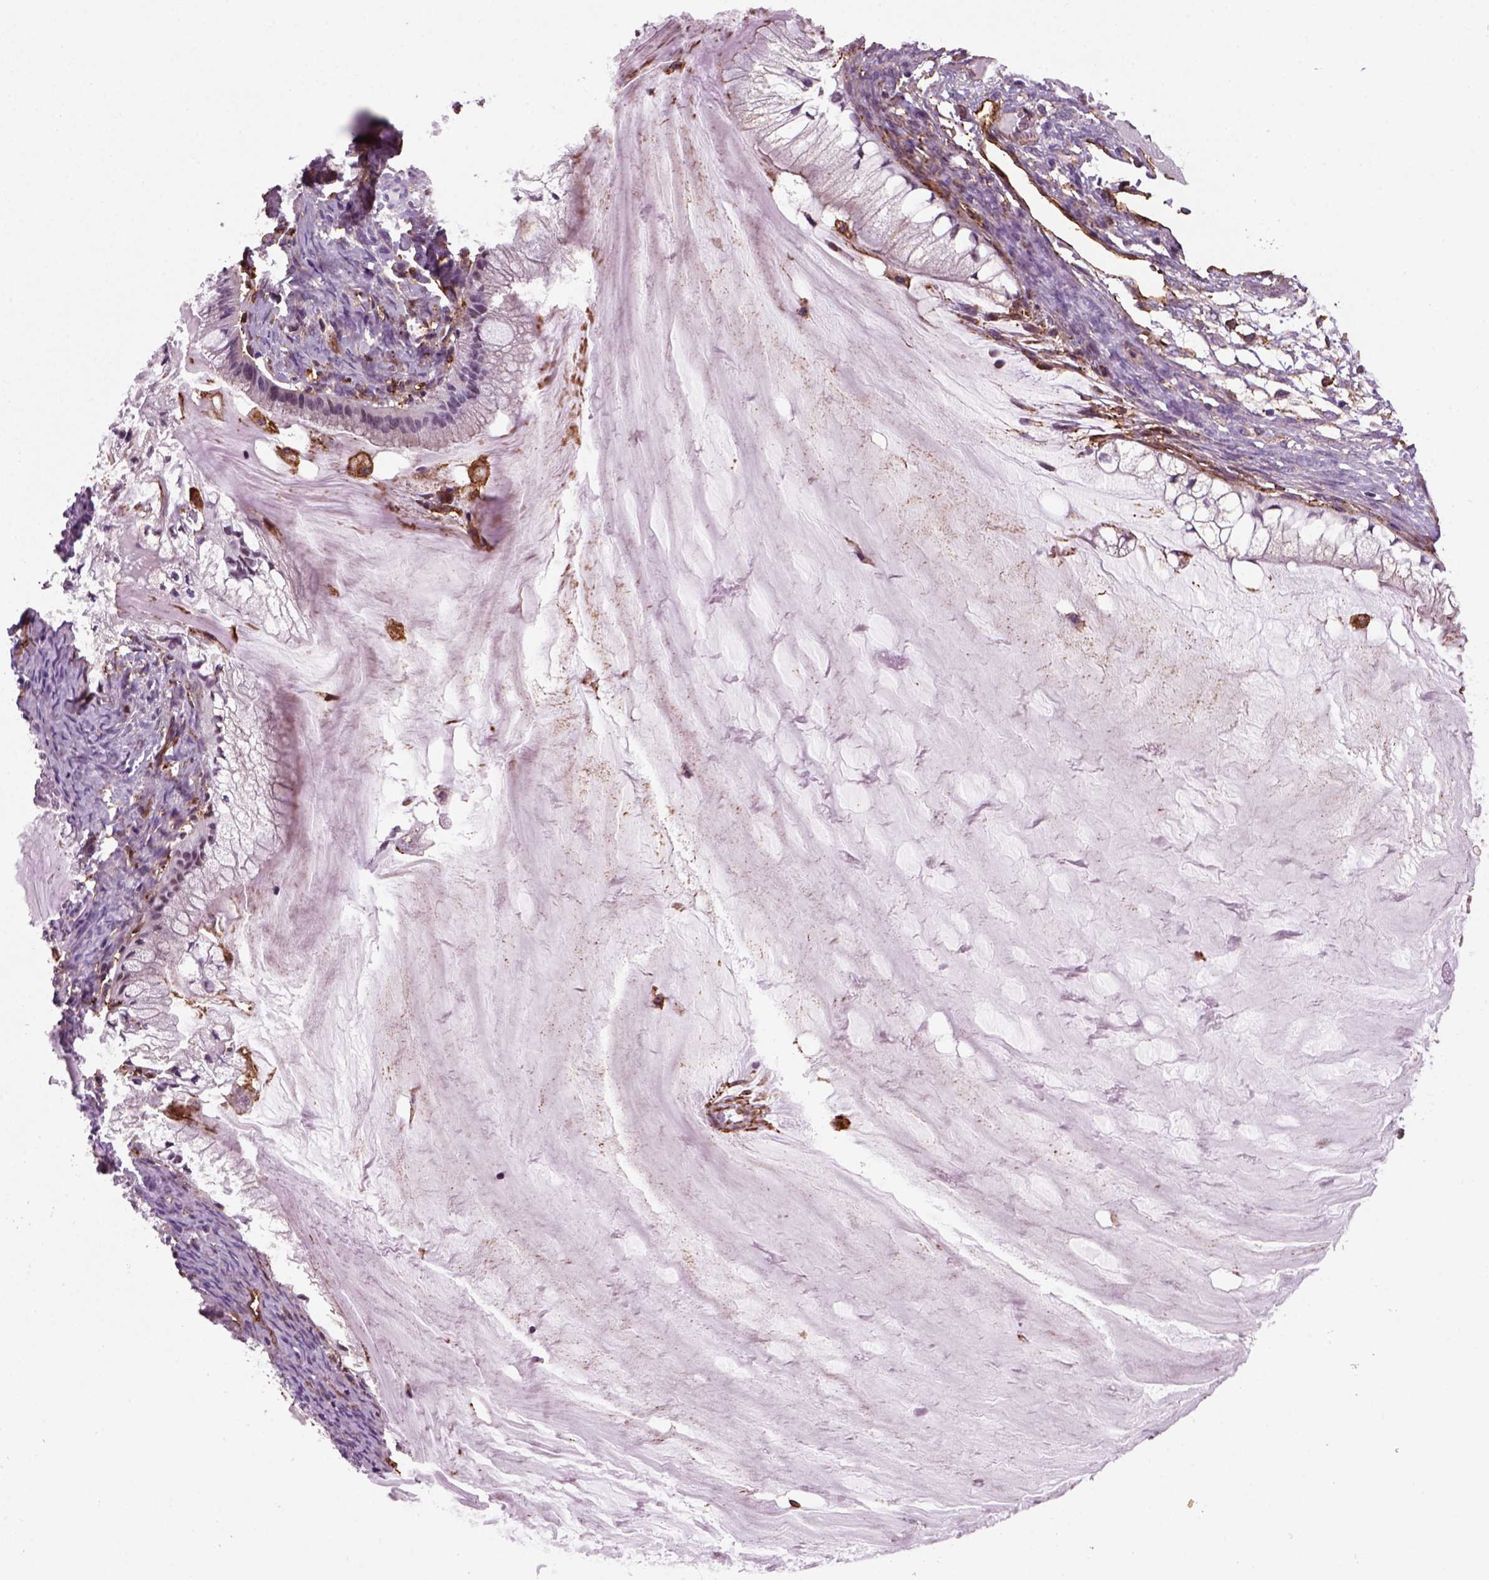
{"staining": {"intensity": "negative", "quantity": "none", "location": "none"}, "tissue": "ovarian cancer", "cell_type": "Tumor cells", "image_type": "cancer", "snomed": [{"axis": "morphology", "description": "Cystadenocarcinoma, mucinous, NOS"}, {"axis": "topography", "description": "Ovary"}], "caption": "Image shows no significant protein expression in tumor cells of ovarian cancer (mucinous cystadenocarcinoma). (DAB IHC visualized using brightfield microscopy, high magnification).", "gene": "MARCKS", "patient": {"sex": "female", "age": 57}}